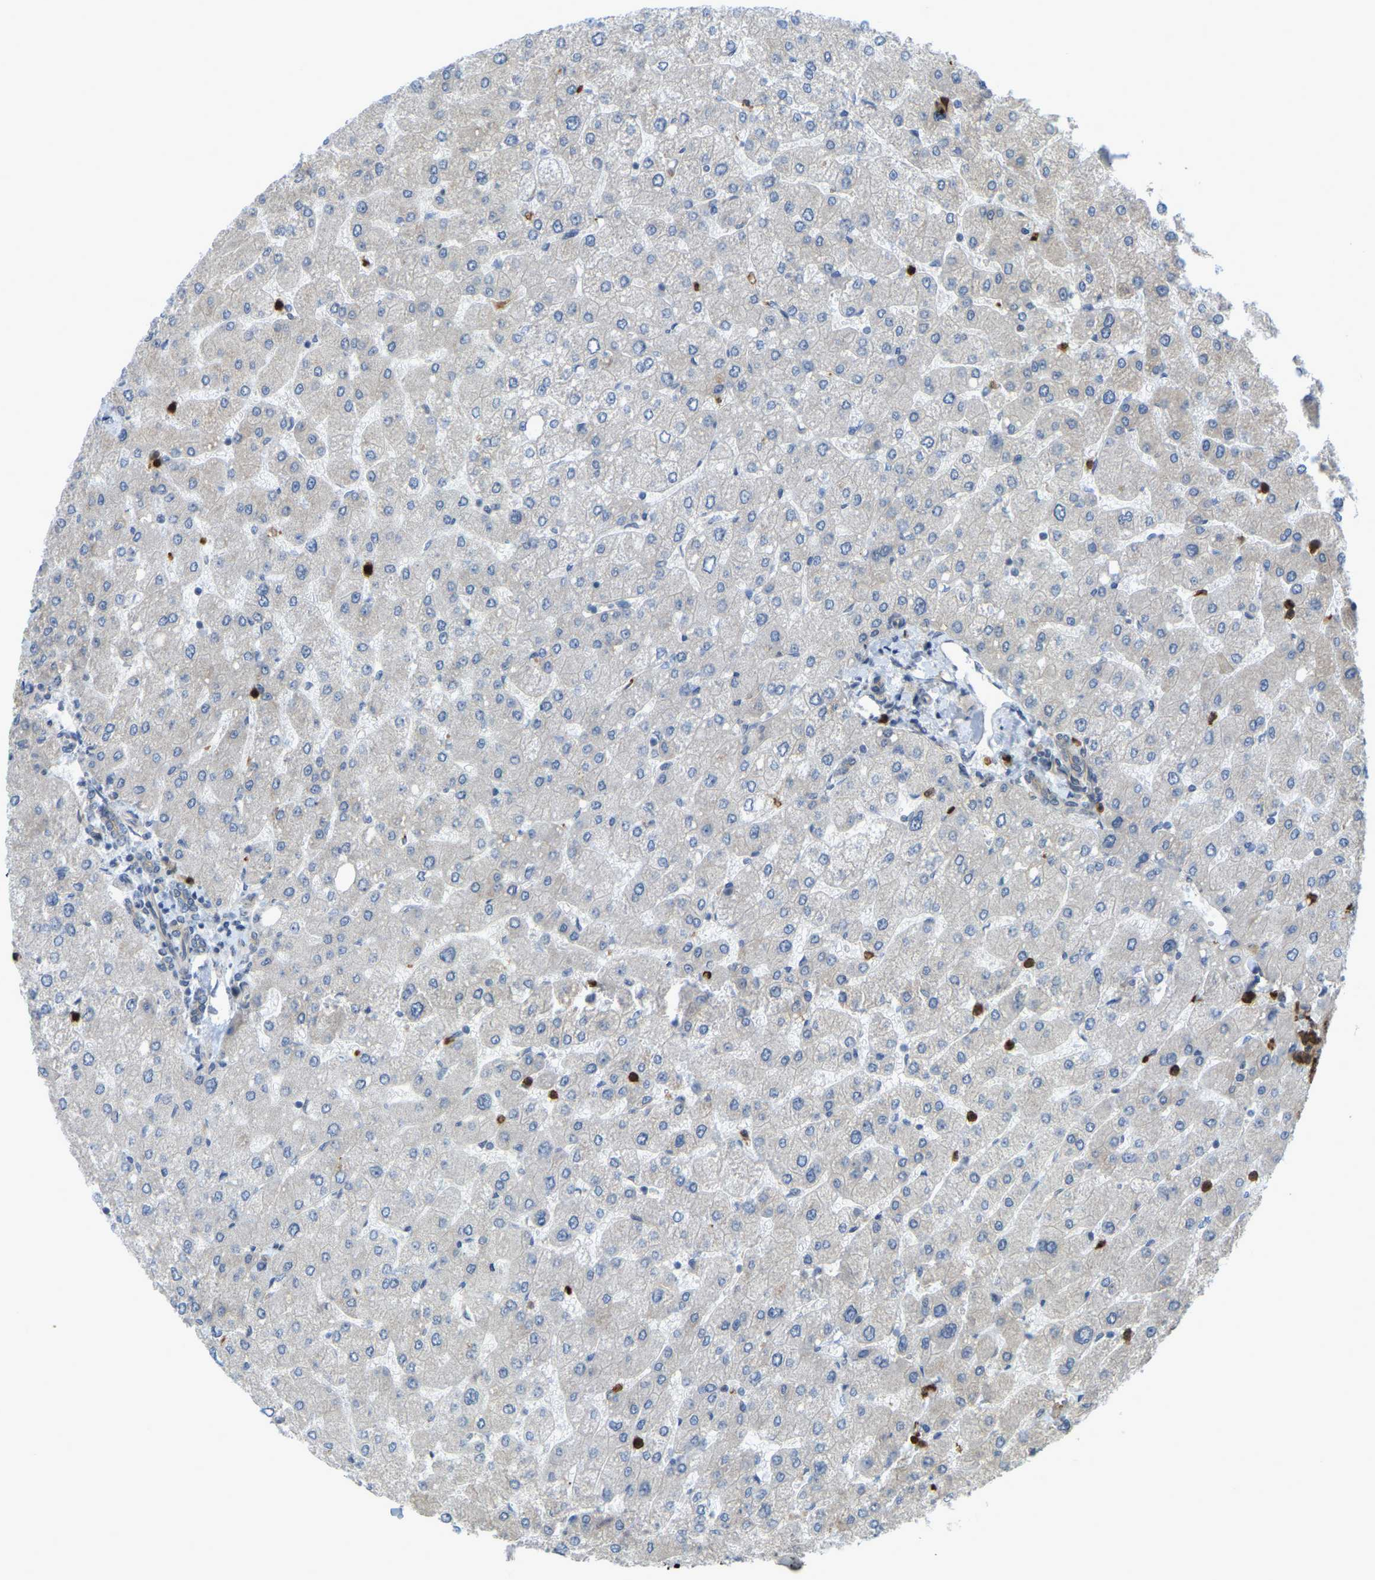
{"staining": {"intensity": "weak", "quantity": "25%-75%", "location": "cytoplasmic/membranous"}, "tissue": "liver", "cell_type": "Cholangiocytes", "image_type": "normal", "snomed": [{"axis": "morphology", "description": "Normal tissue, NOS"}, {"axis": "topography", "description": "Liver"}], "caption": "The image exhibits immunohistochemical staining of unremarkable liver. There is weak cytoplasmic/membranous positivity is appreciated in about 25%-75% of cholangiocytes.", "gene": "SERPINB5", "patient": {"sex": "male", "age": 55}}